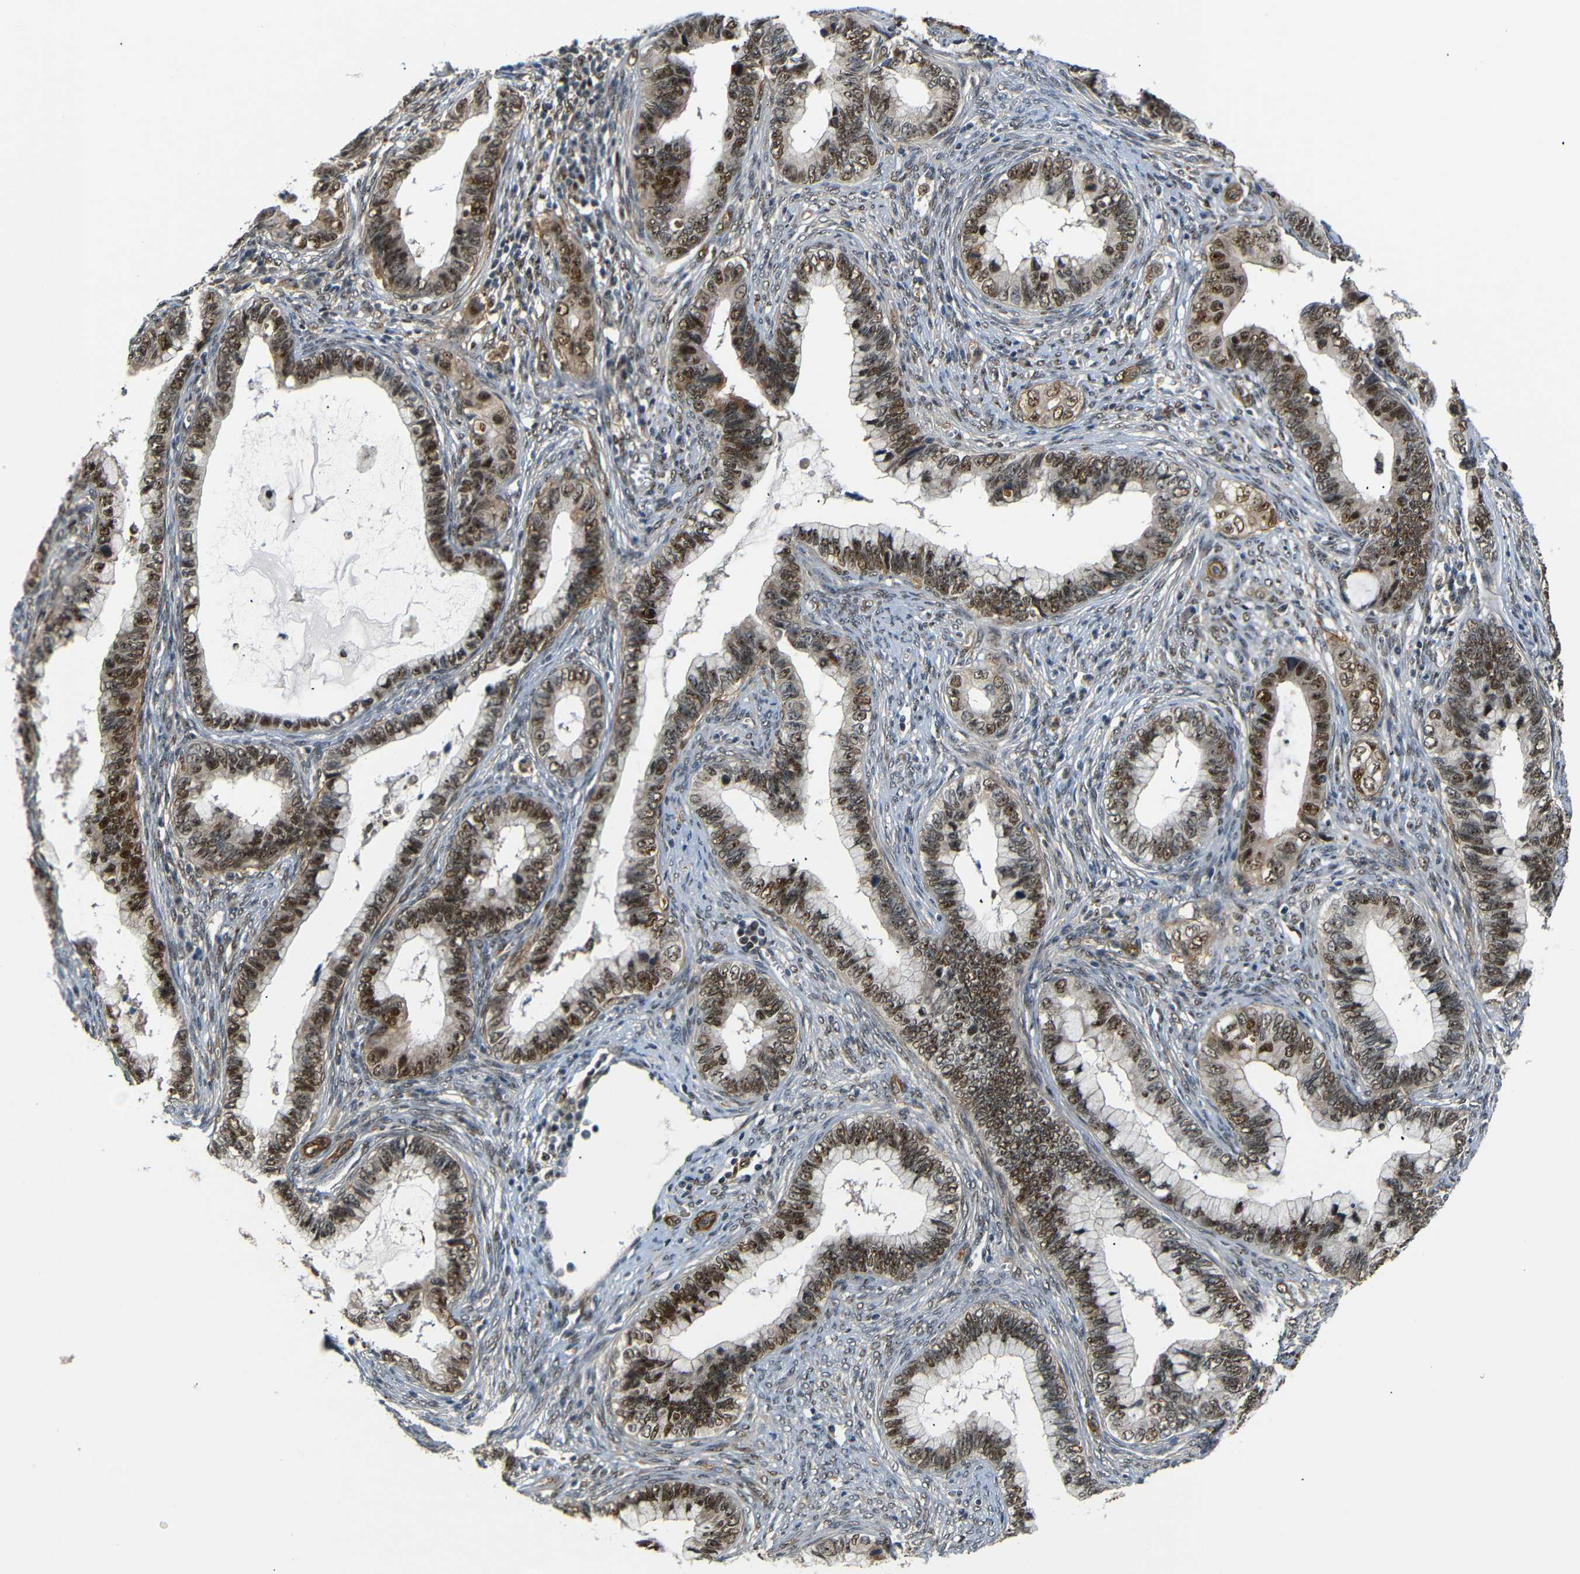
{"staining": {"intensity": "strong", "quantity": ">75%", "location": "nuclear"}, "tissue": "cervical cancer", "cell_type": "Tumor cells", "image_type": "cancer", "snomed": [{"axis": "morphology", "description": "Adenocarcinoma, NOS"}, {"axis": "topography", "description": "Cervix"}], "caption": "Strong nuclear protein staining is present in about >75% of tumor cells in adenocarcinoma (cervical). (DAB (3,3'-diaminobenzidine) = brown stain, brightfield microscopy at high magnification).", "gene": "PARN", "patient": {"sex": "female", "age": 44}}